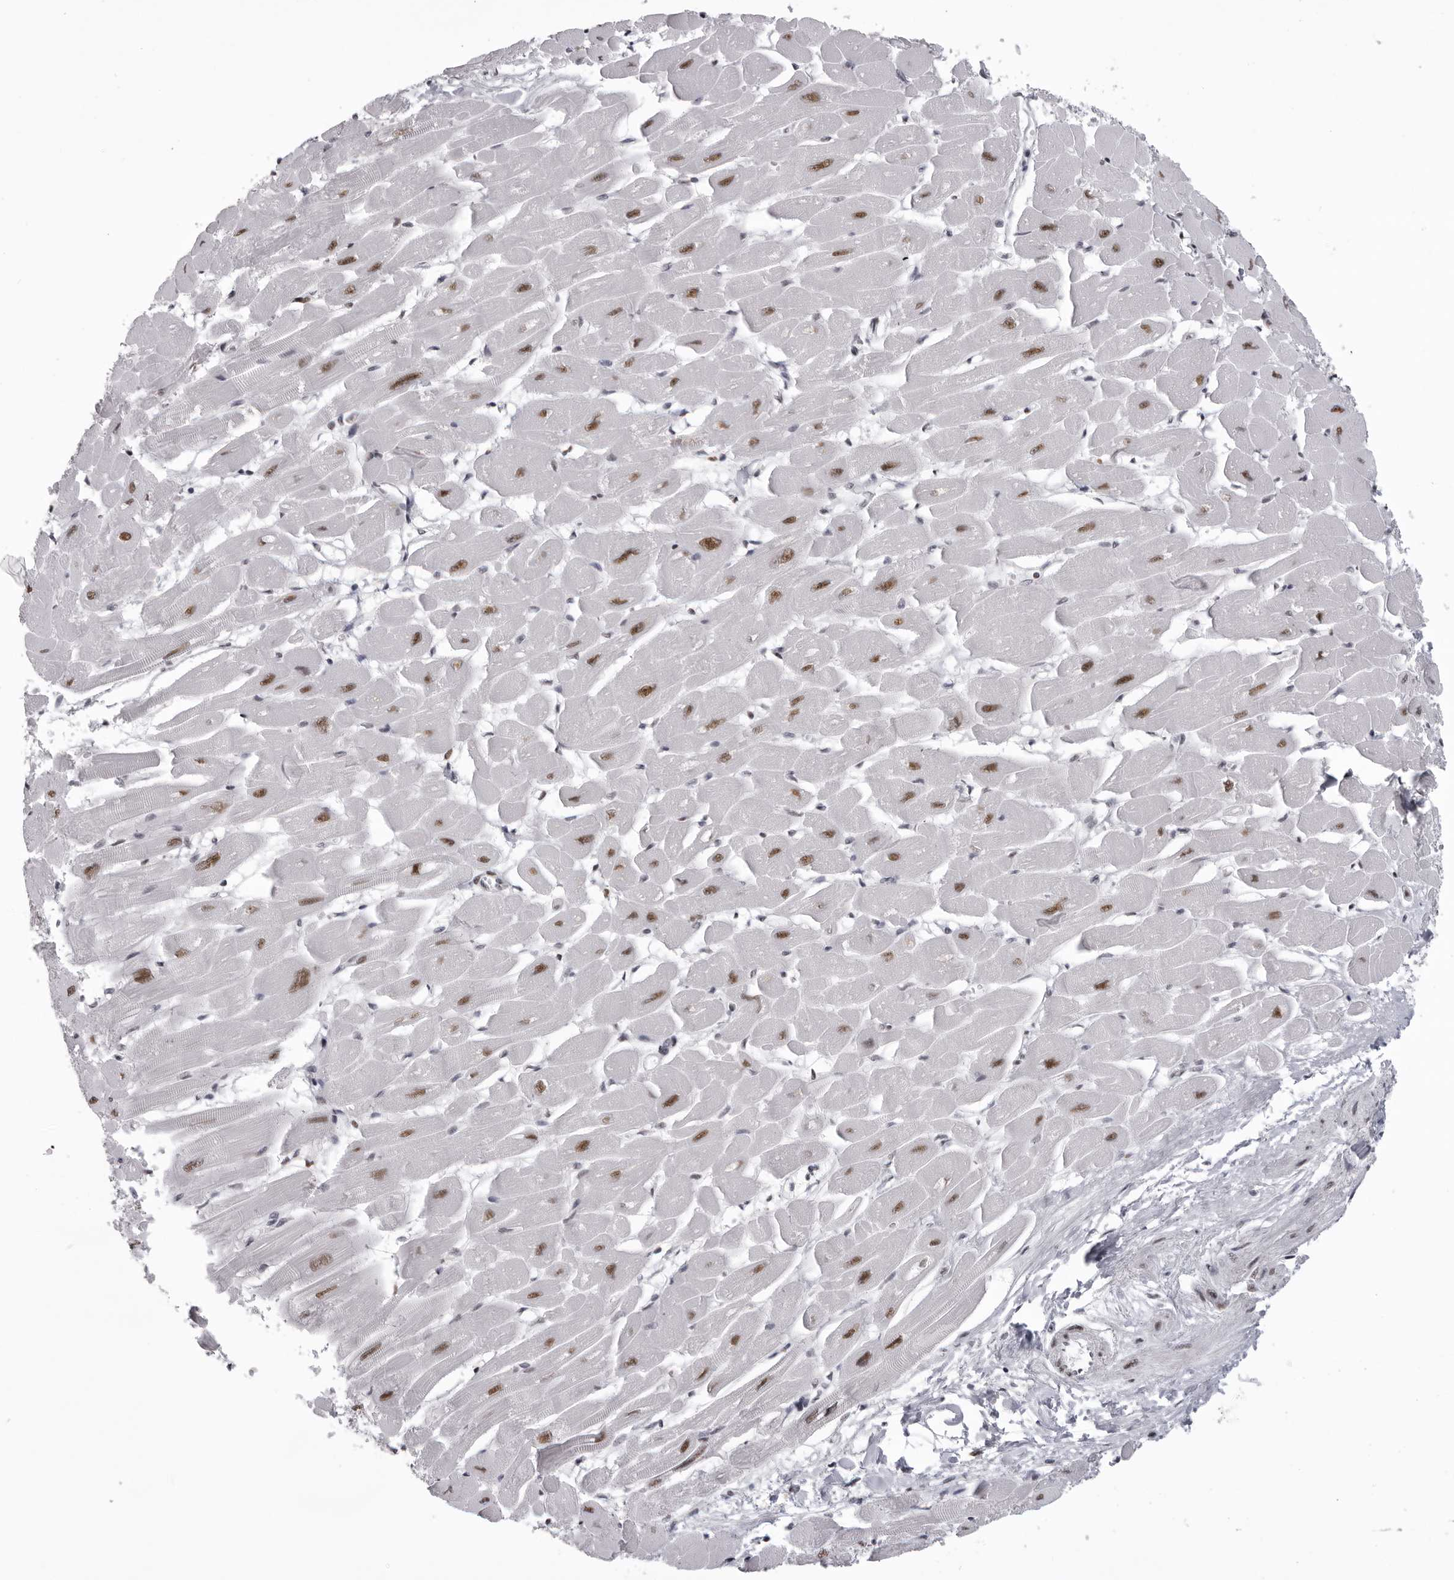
{"staining": {"intensity": "moderate", "quantity": ">75%", "location": "nuclear"}, "tissue": "heart muscle", "cell_type": "Cardiomyocytes", "image_type": "normal", "snomed": [{"axis": "morphology", "description": "Normal tissue, NOS"}, {"axis": "topography", "description": "Heart"}], "caption": "This histopathology image displays unremarkable heart muscle stained with IHC to label a protein in brown. The nuclear of cardiomyocytes show moderate positivity for the protein. Nuclei are counter-stained blue.", "gene": "DHX9", "patient": {"sex": "female", "age": 54}}